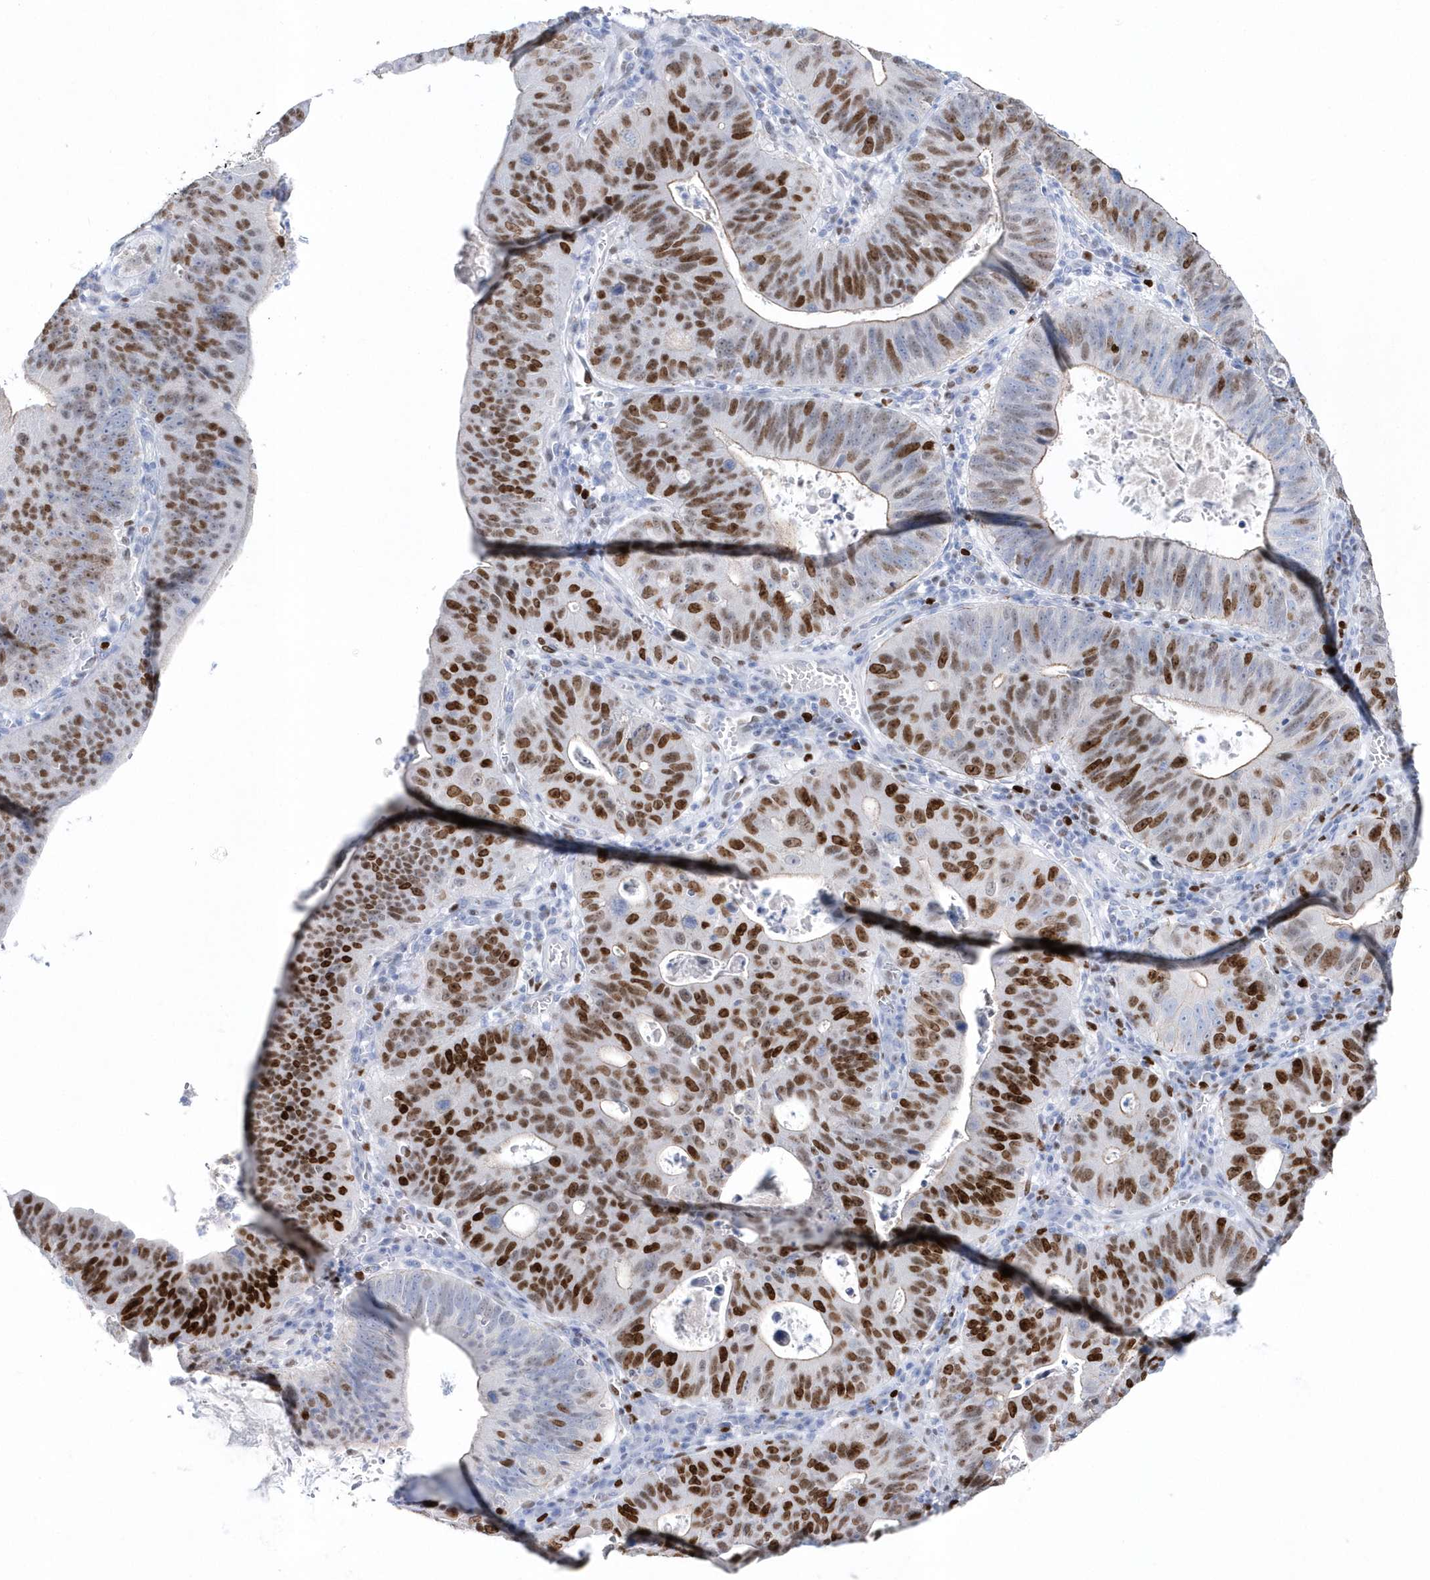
{"staining": {"intensity": "strong", "quantity": ">75%", "location": "nuclear"}, "tissue": "stomach cancer", "cell_type": "Tumor cells", "image_type": "cancer", "snomed": [{"axis": "morphology", "description": "Adenocarcinoma, NOS"}, {"axis": "topography", "description": "Stomach"}], "caption": "Stomach cancer stained for a protein (brown) demonstrates strong nuclear positive staining in about >75% of tumor cells.", "gene": "TMCO6", "patient": {"sex": "male", "age": 59}}